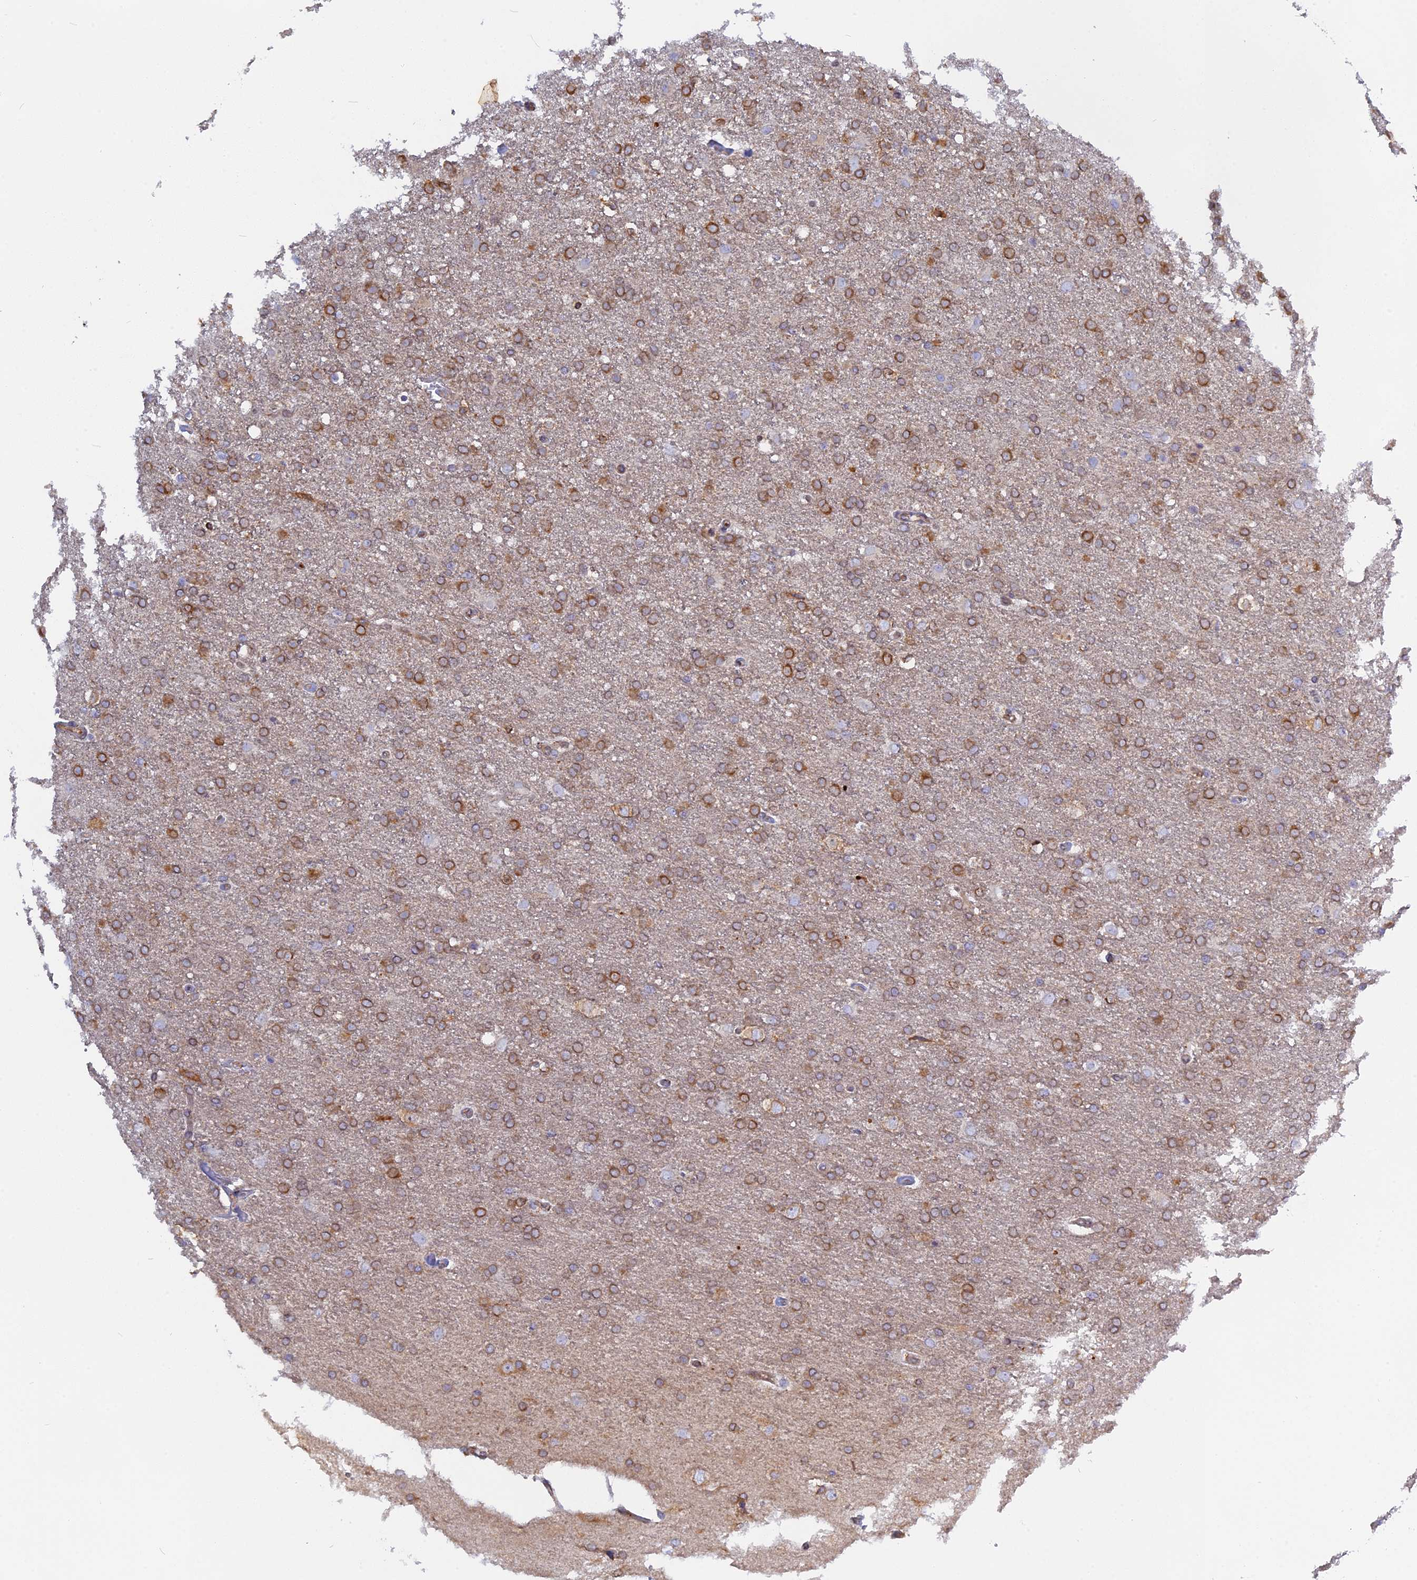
{"staining": {"intensity": "moderate", "quantity": "25%-75%", "location": "cytoplasmic/membranous"}, "tissue": "glioma", "cell_type": "Tumor cells", "image_type": "cancer", "snomed": [{"axis": "morphology", "description": "Glioma, malignant, High grade"}, {"axis": "topography", "description": "Brain"}], "caption": "About 25%-75% of tumor cells in malignant glioma (high-grade) exhibit moderate cytoplasmic/membranous protein positivity as visualized by brown immunohistochemical staining.", "gene": "TLCD1", "patient": {"sex": "male", "age": 72}}